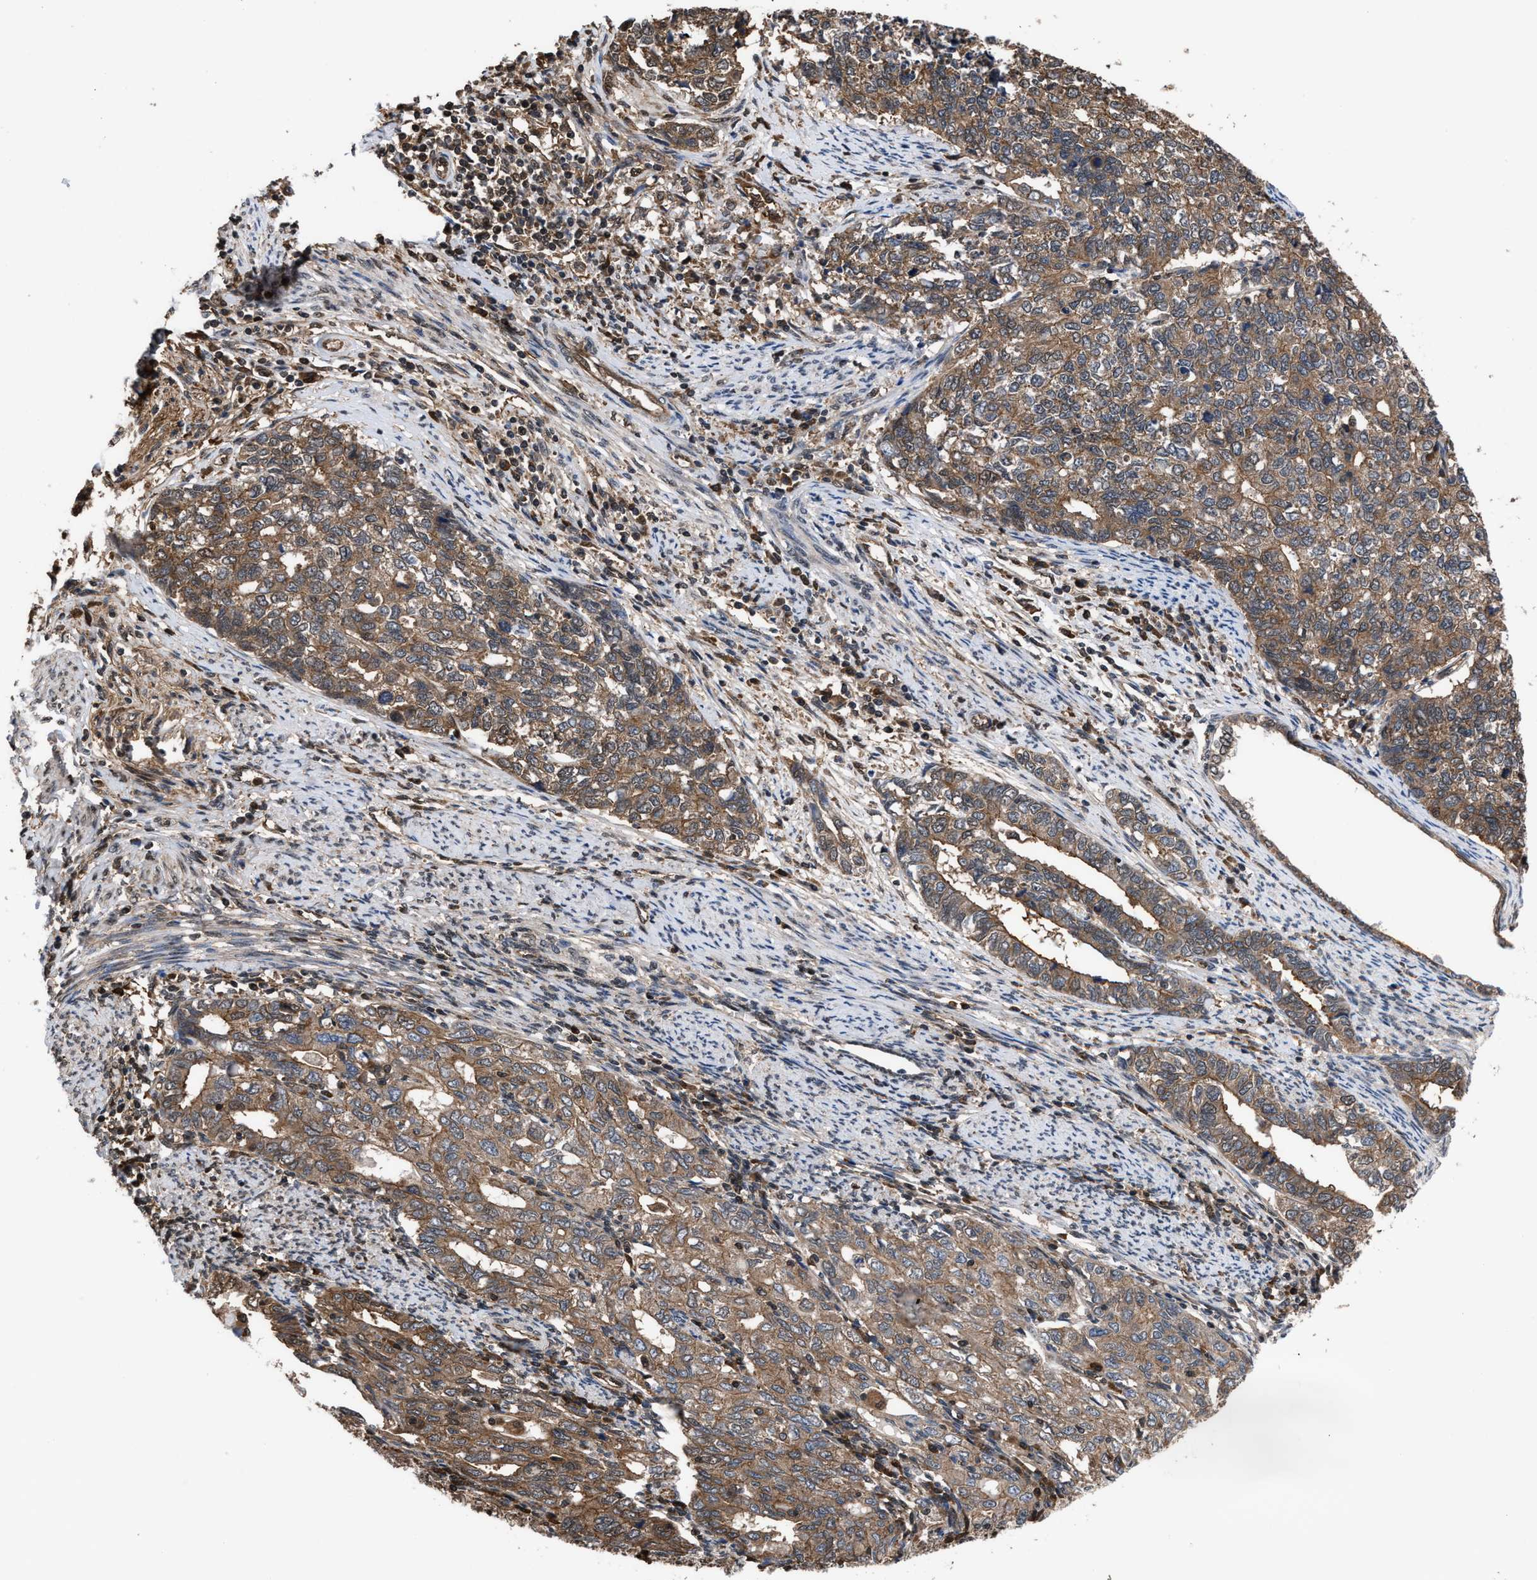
{"staining": {"intensity": "moderate", "quantity": ">75%", "location": "cytoplasmic/membranous"}, "tissue": "cervical cancer", "cell_type": "Tumor cells", "image_type": "cancer", "snomed": [{"axis": "morphology", "description": "Squamous cell carcinoma, NOS"}, {"axis": "topography", "description": "Cervix"}], "caption": "Cervical cancer (squamous cell carcinoma) was stained to show a protein in brown. There is medium levels of moderate cytoplasmic/membranous staining in about >75% of tumor cells.", "gene": "SCAI", "patient": {"sex": "female", "age": 63}}